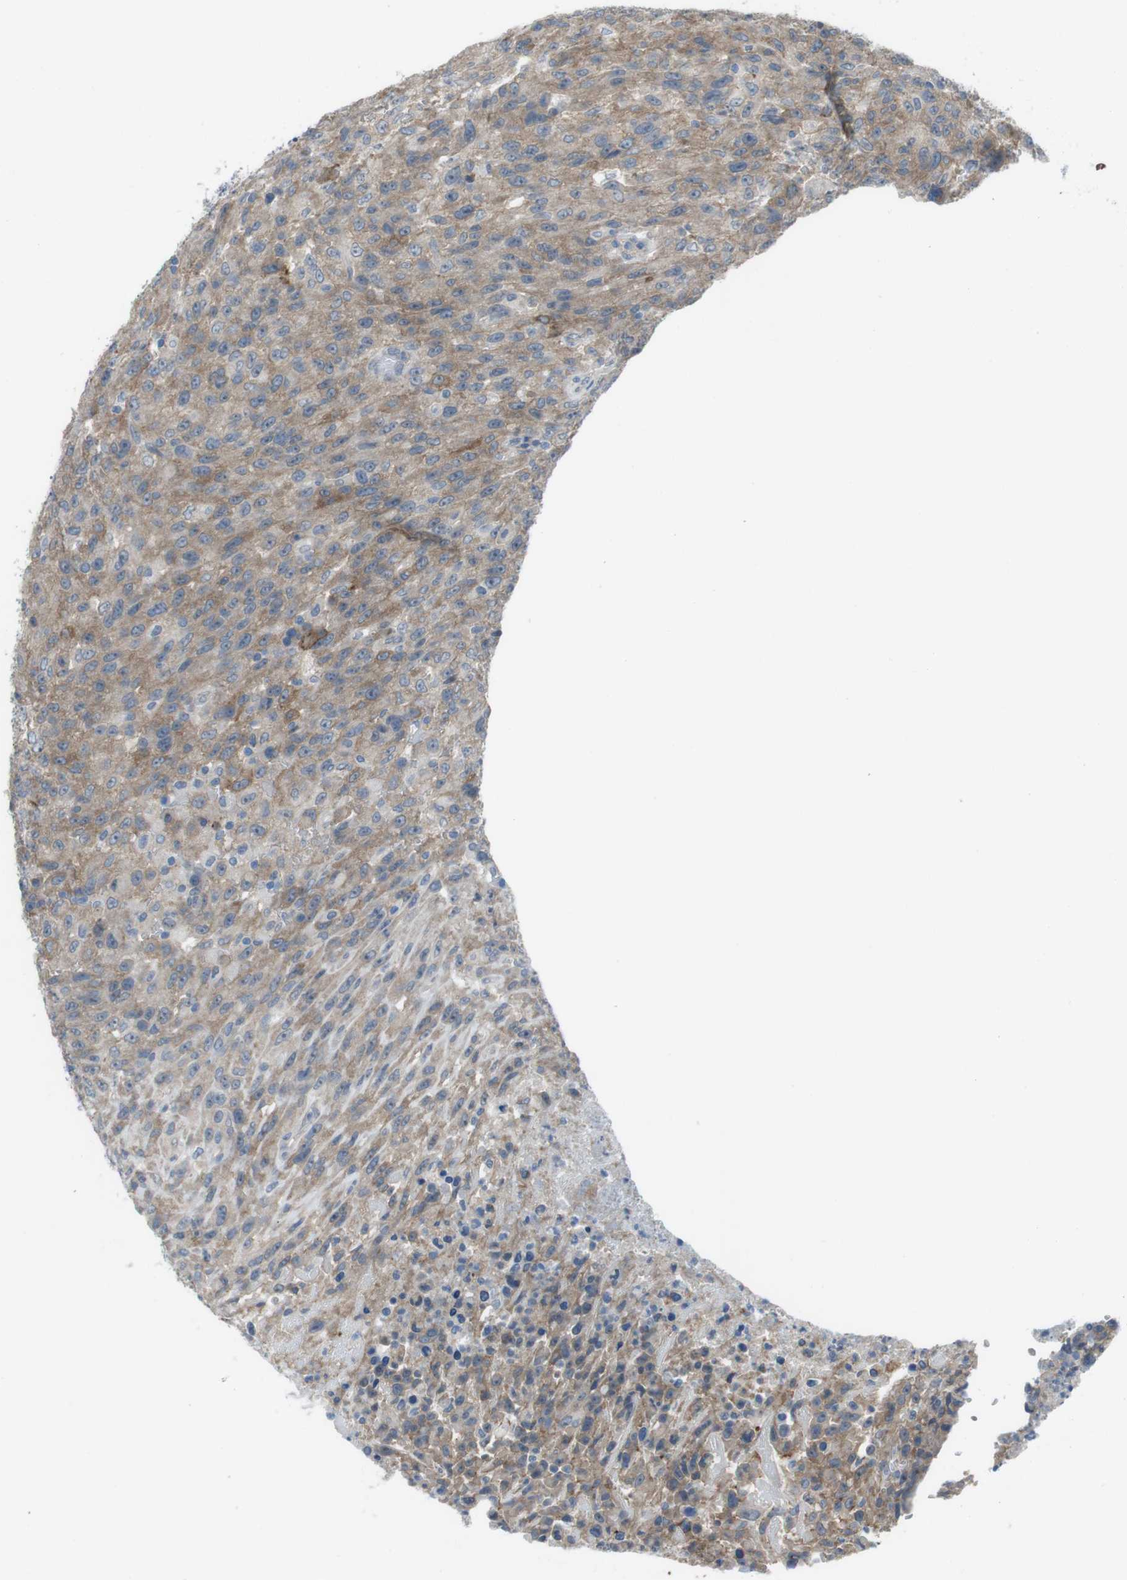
{"staining": {"intensity": "moderate", "quantity": ">75%", "location": "cytoplasmic/membranous"}, "tissue": "urothelial cancer", "cell_type": "Tumor cells", "image_type": "cancer", "snomed": [{"axis": "morphology", "description": "Urothelial carcinoma, High grade"}, {"axis": "topography", "description": "Urinary bladder"}], "caption": "Immunohistochemistry (IHC) of human urothelial carcinoma (high-grade) displays medium levels of moderate cytoplasmic/membranous staining in about >75% of tumor cells.", "gene": "ANK2", "patient": {"sex": "male", "age": 66}}